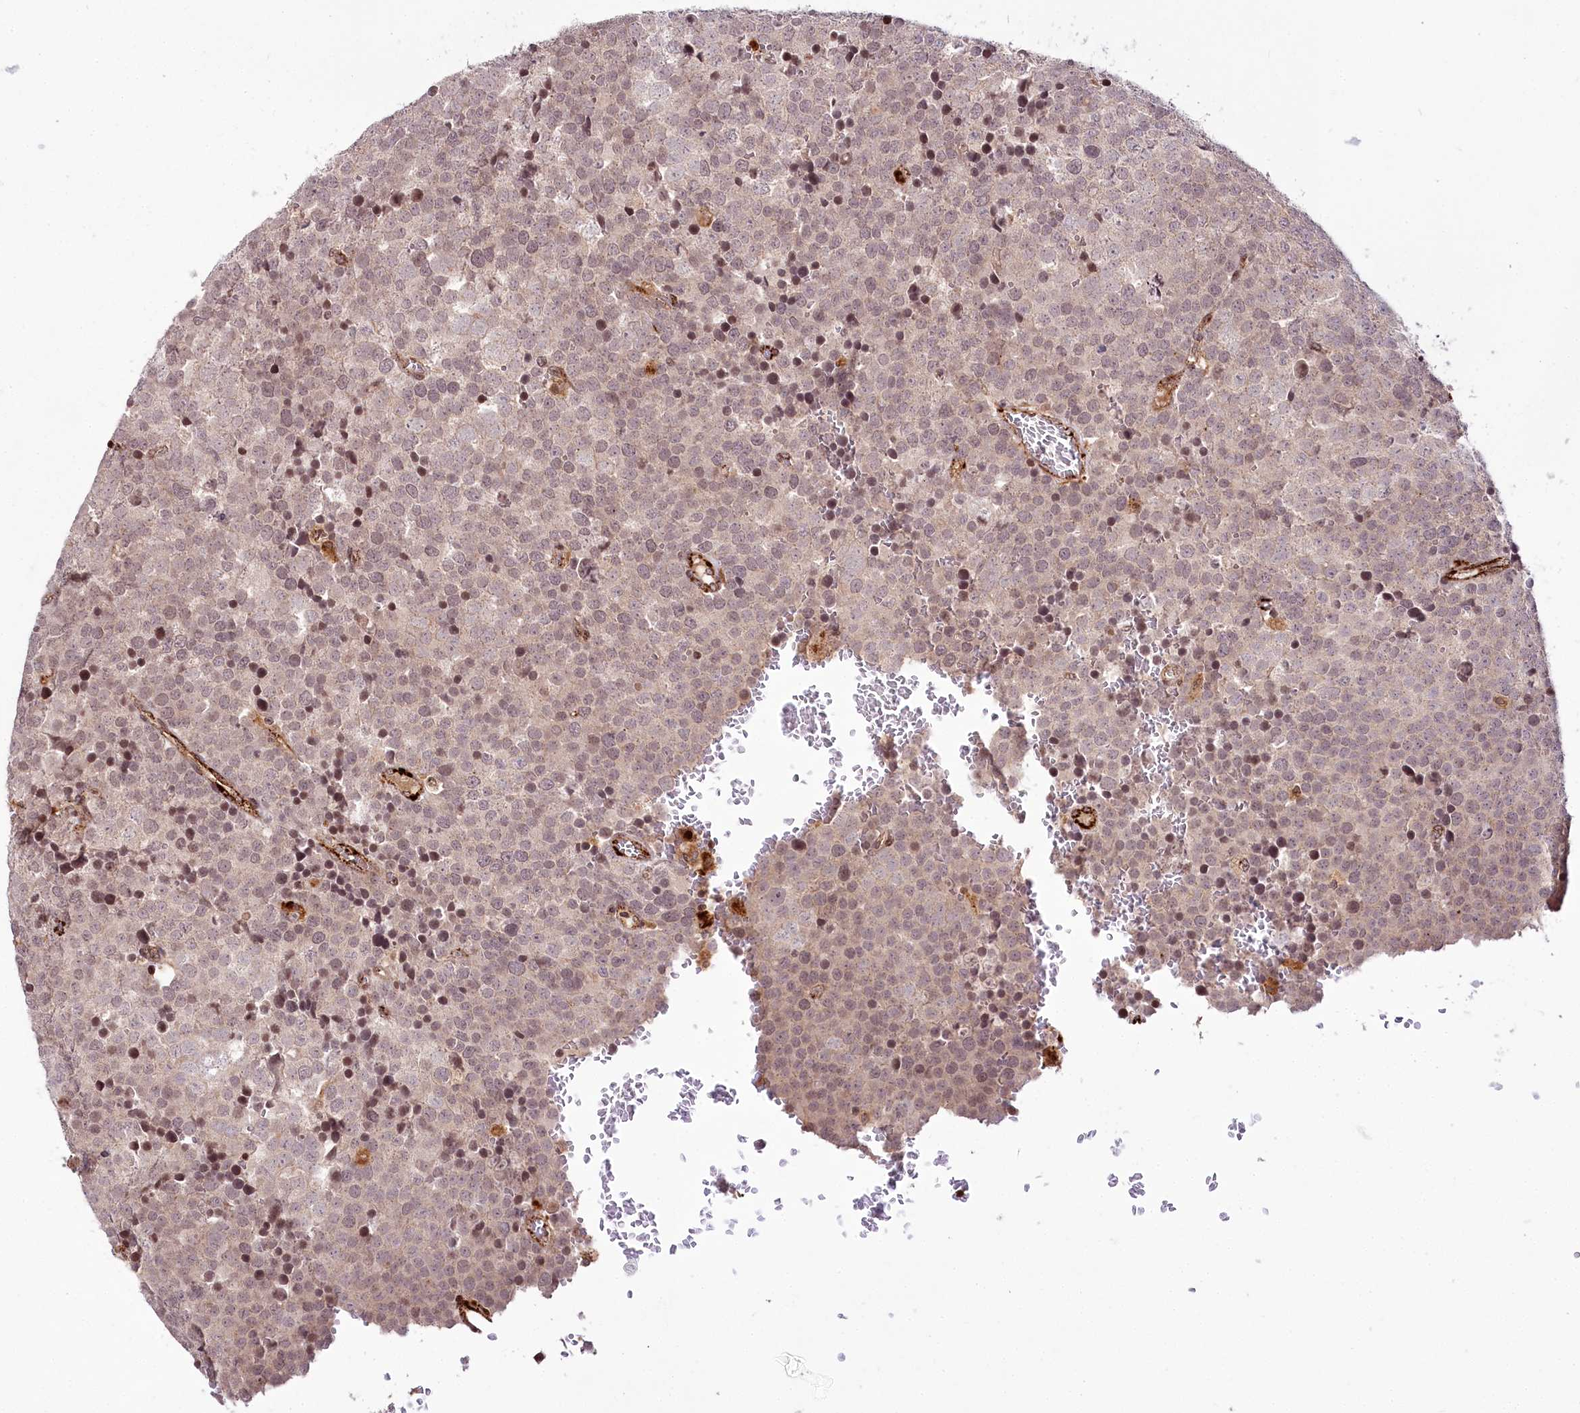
{"staining": {"intensity": "weak", "quantity": "<25%", "location": "nuclear"}, "tissue": "testis cancer", "cell_type": "Tumor cells", "image_type": "cancer", "snomed": [{"axis": "morphology", "description": "Seminoma, NOS"}, {"axis": "topography", "description": "Testis"}], "caption": "Immunohistochemistry (IHC) histopathology image of testis cancer (seminoma) stained for a protein (brown), which shows no expression in tumor cells.", "gene": "HOXC8", "patient": {"sex": "male", "age": 71}}